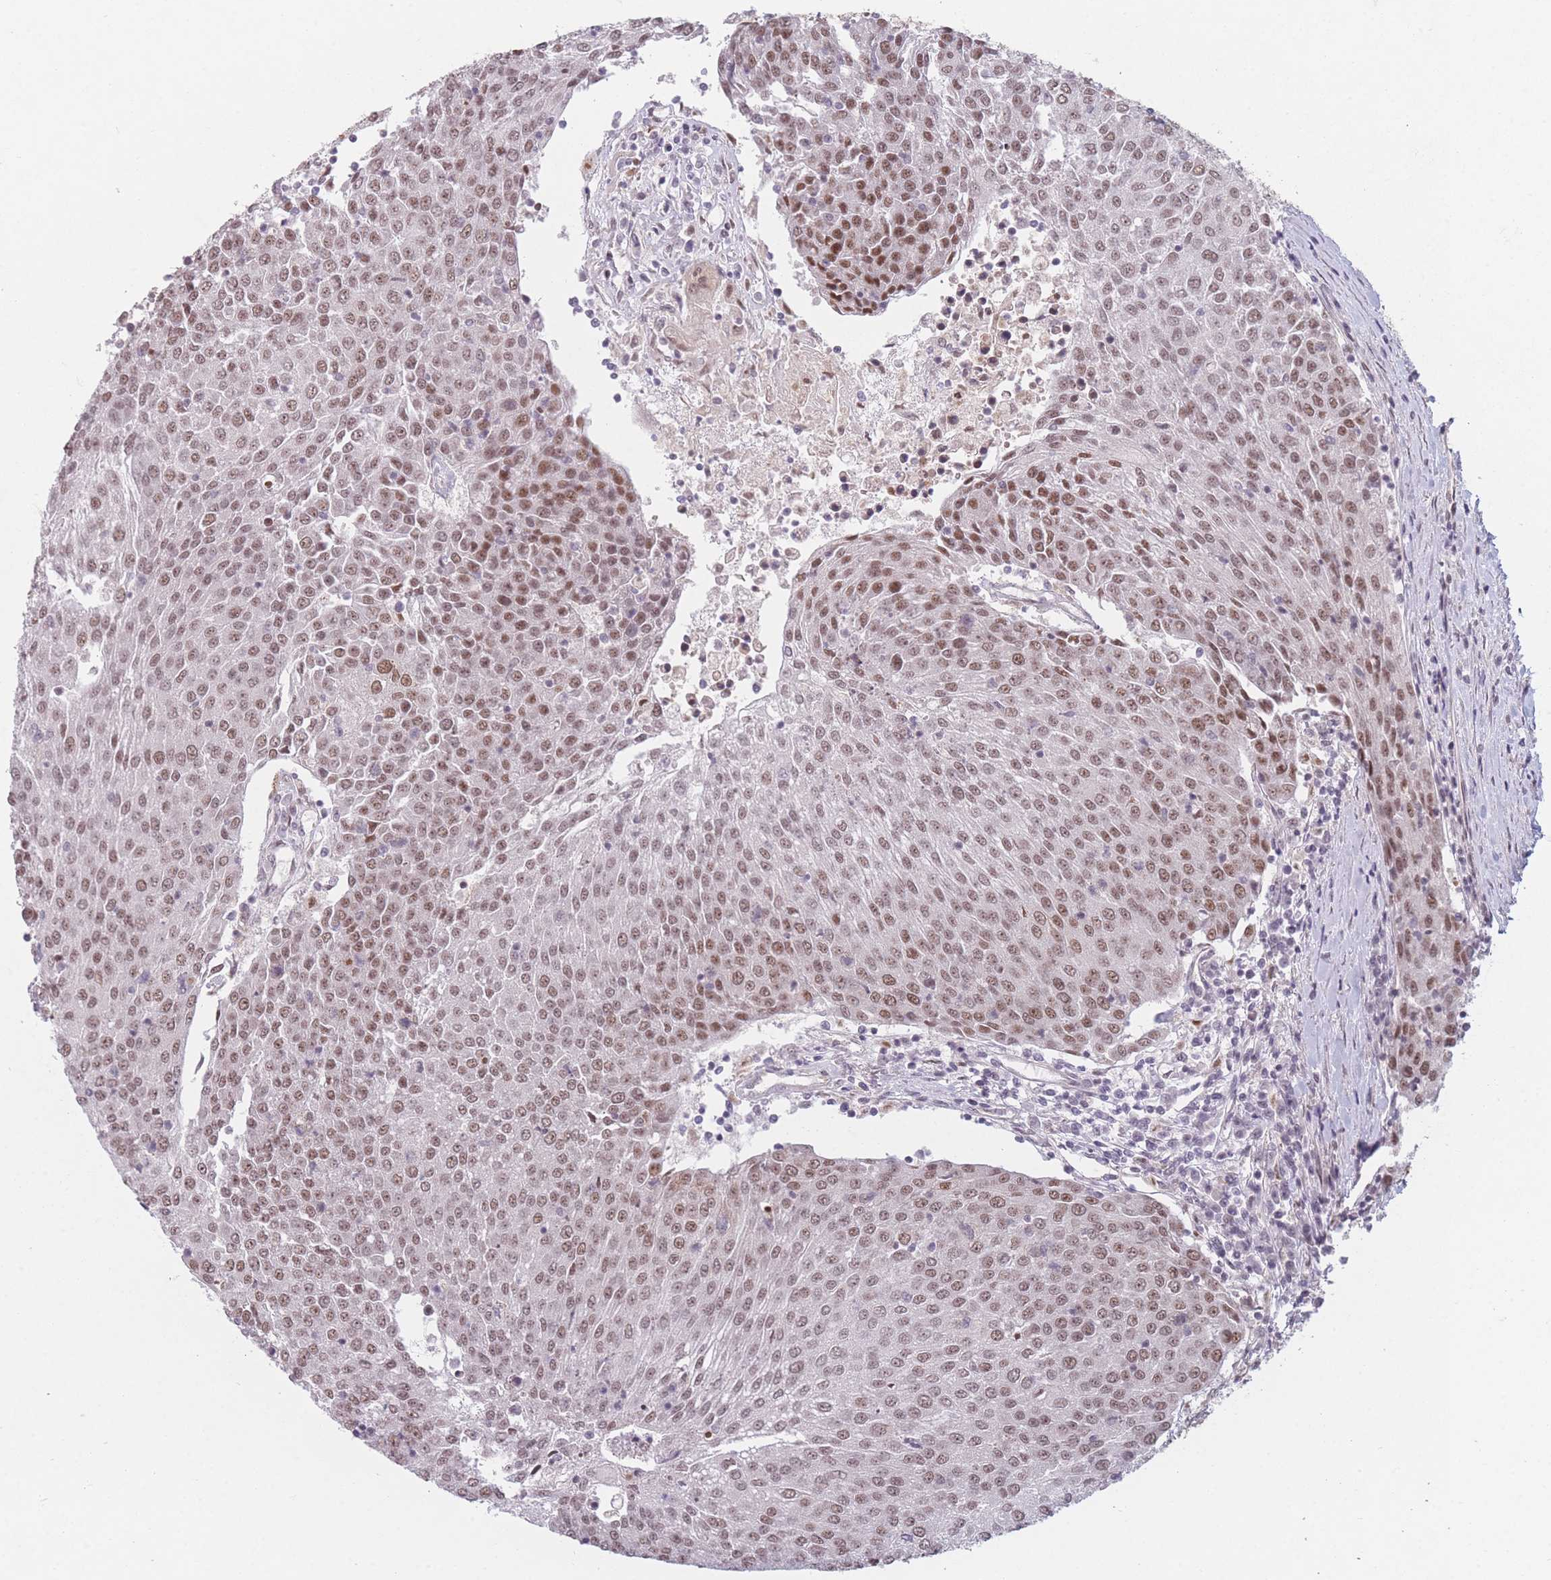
{"staining": {"intensity": "moderate", "quantity": ">75%", "location": "nuclear"}, "tissue": "urothelial cancer", "cell_type": "Tumor cells", "image_type": "cancer", "snomed": [{"axis": "morphology", "description": "Urothelial carcinoma, High grade"}, {"axis": "topography", "description": "Urinary bladder"}], "caption": "A medium amount of moderate nuclear expression is identified in about >75% of tumor cells in urothelial cancer tissue.", "gene": "SUPT6H", "patient": {"sex": "female", "age": 85}}